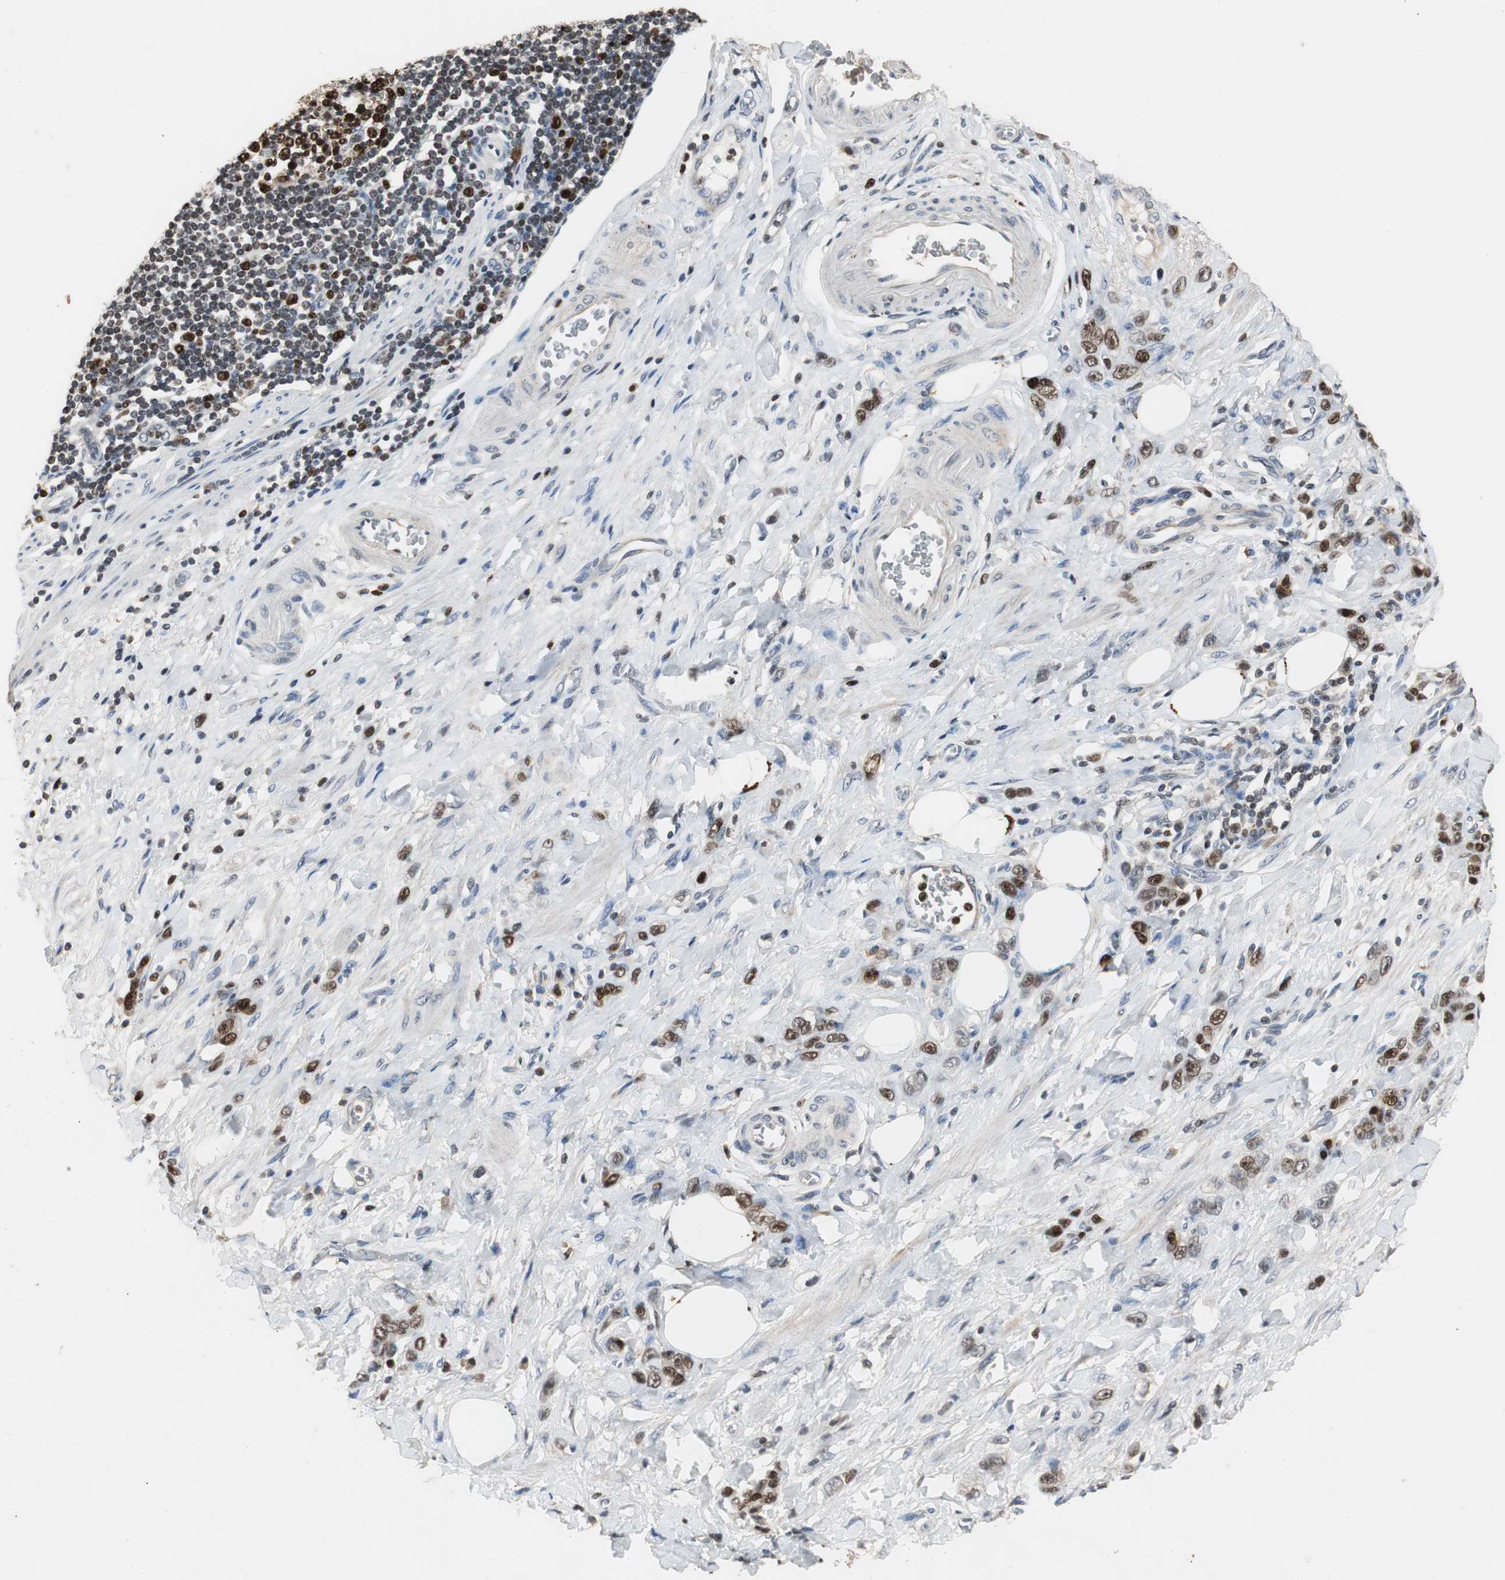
{"staining": {"intensity": "strong", "quantity": ">75%", "location": "nuclear"}, "tissue": "stomach cancer", "cell_type": "Tumor cells", "image_type": "cancer", "snomed": [{"axis": "morphology", "description": "Adenocarcinoma, NOS"}, {"axis": "topography", "description": "Stomach"}], "caption": "Immunohistochemistry image of neoplastic tissue: human stomach cancer stained using immunohistochemistry displays high levels of strong protein expression localized specifically in the nuclear of tumor cells, appearing as a nuclear brown color.", "gene": "FEN1", "patient": {"sex": "male", "age": 82}}